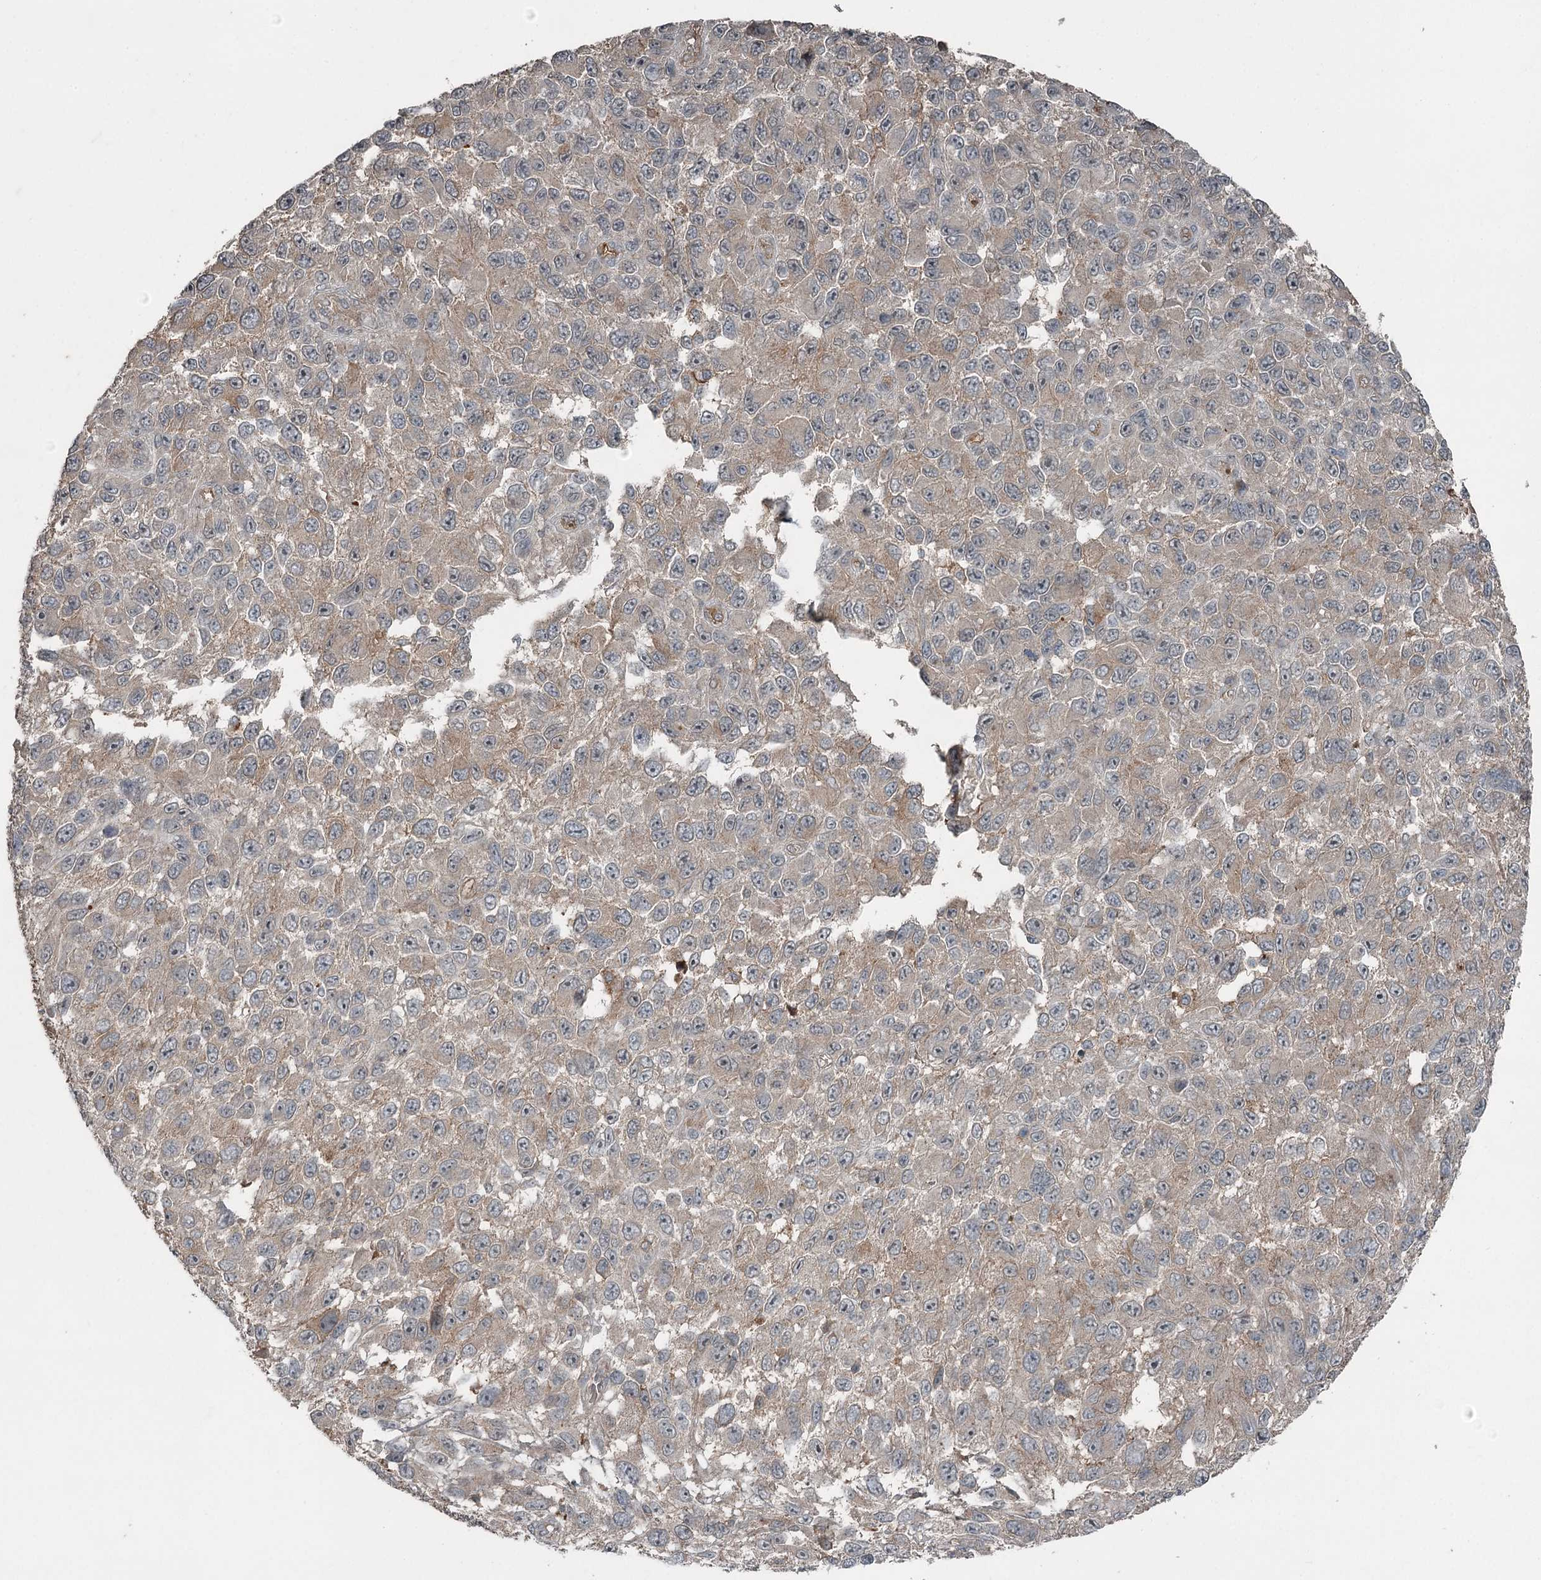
{"staining": {"intensity": "weak", "quantity": "<25%", "location": "cytoplasmic/membranous"}, "tissue": "melanoma", "cell_type": "Tumor cells", "image_type": "cancer", "snomed": [{"axis": "morphology", "description": "Malignant melanoma, NOS"}, {"axis": "topography", "description": "Skin"}], "caption": "IHC photomicrograph of neoplastic tissue: melanoma stained with DAB shows no significant protein staining in tumor cells.", "gene": "SLC39A8", "patient": {"sex": "female", "age": 96}}